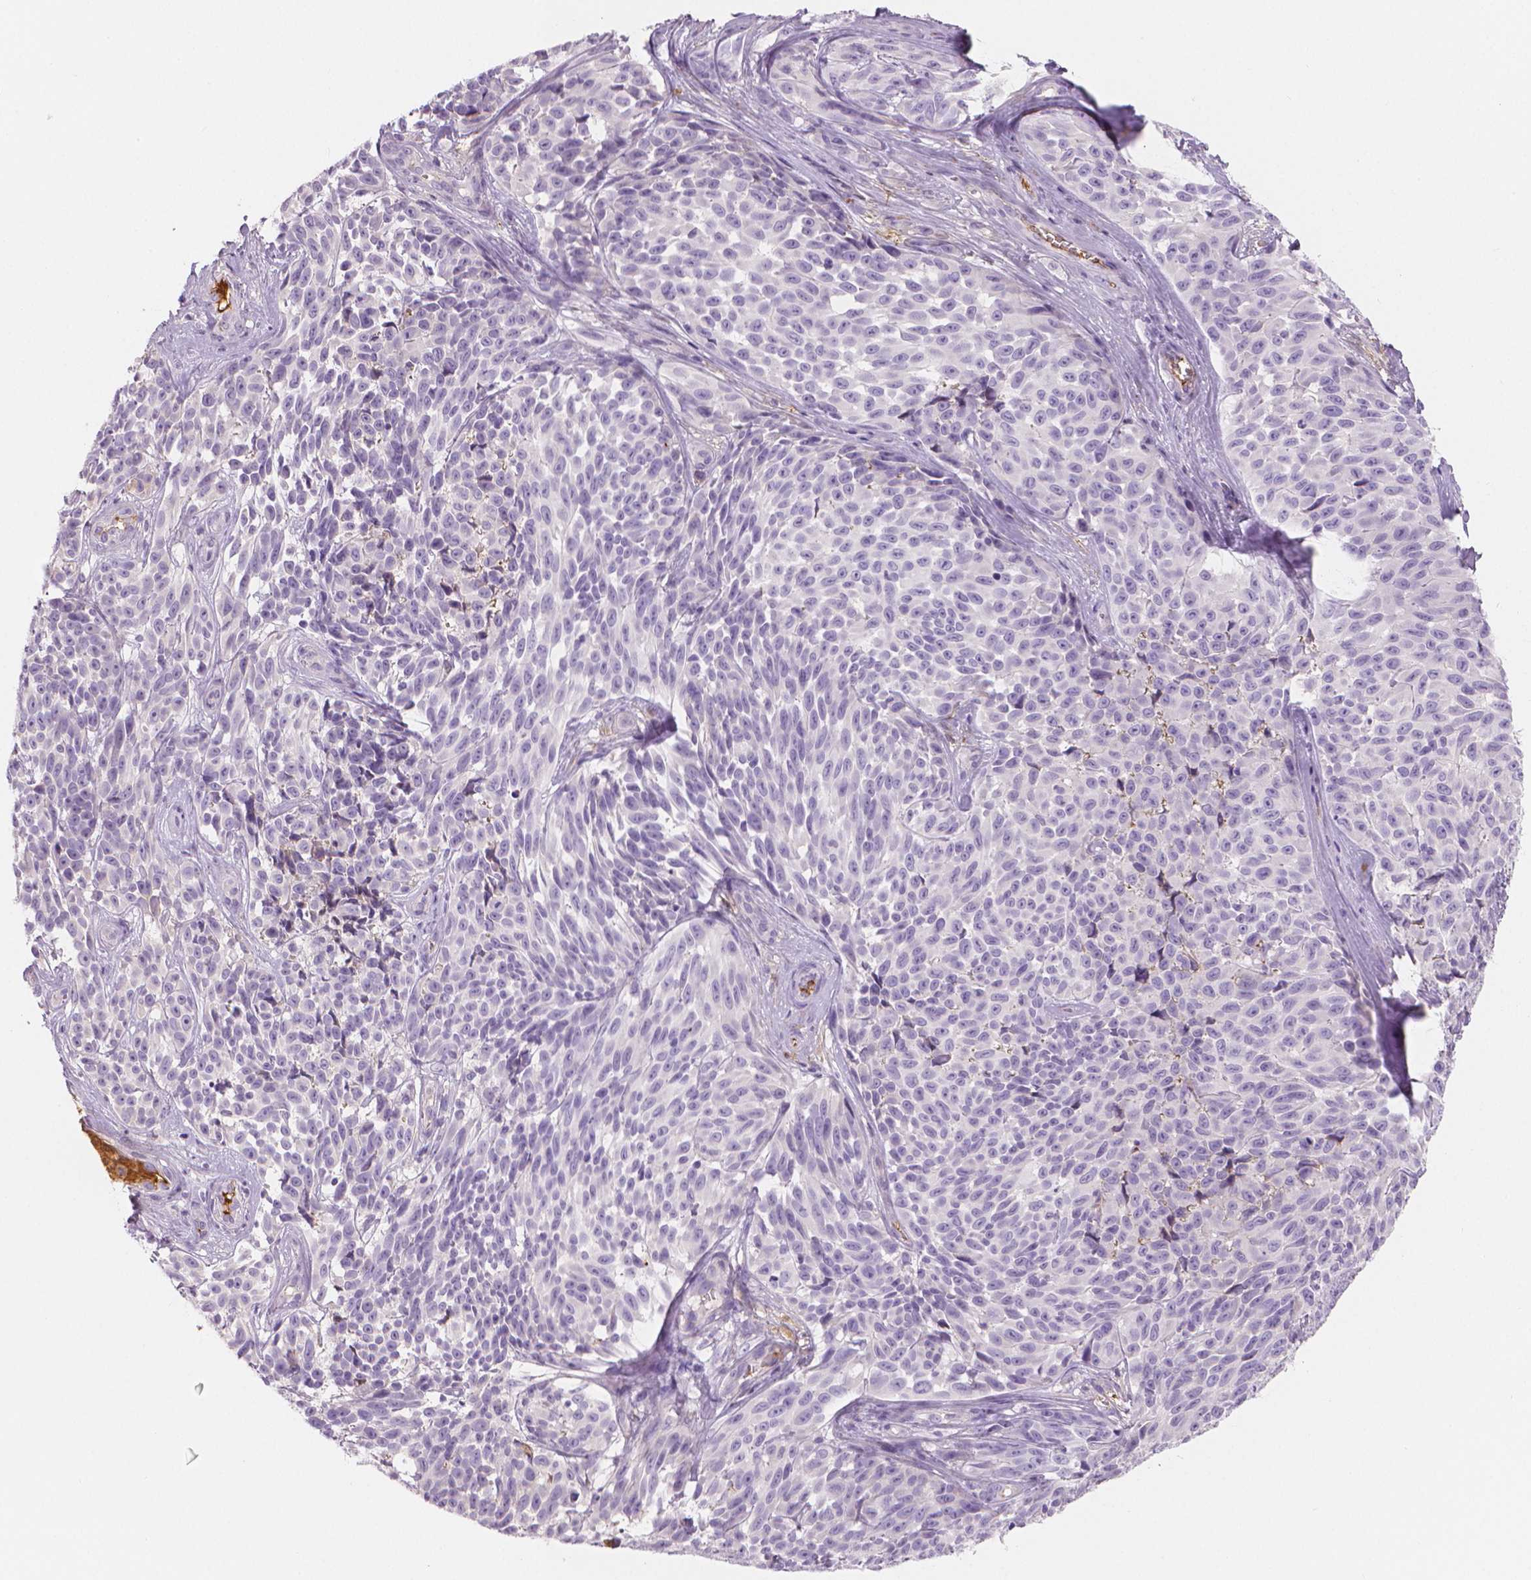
{"staining": {"intensity": "negative", "quantity": "none", "location": "none"}, "tissue": "melanoma", "cell_type": "Tumor cells", "image_type": "cancer", "snomed": [{"axis": "morphology", "description": "Malignant melanoma, NOS"}, {"axis": "topography", "description": "Skin"}], "caption": "The micrograph reveals no significant positivity in tumor cells of melanoma.", "gene": "APOA4", "patient": {"sex": "female", "age": 88}}